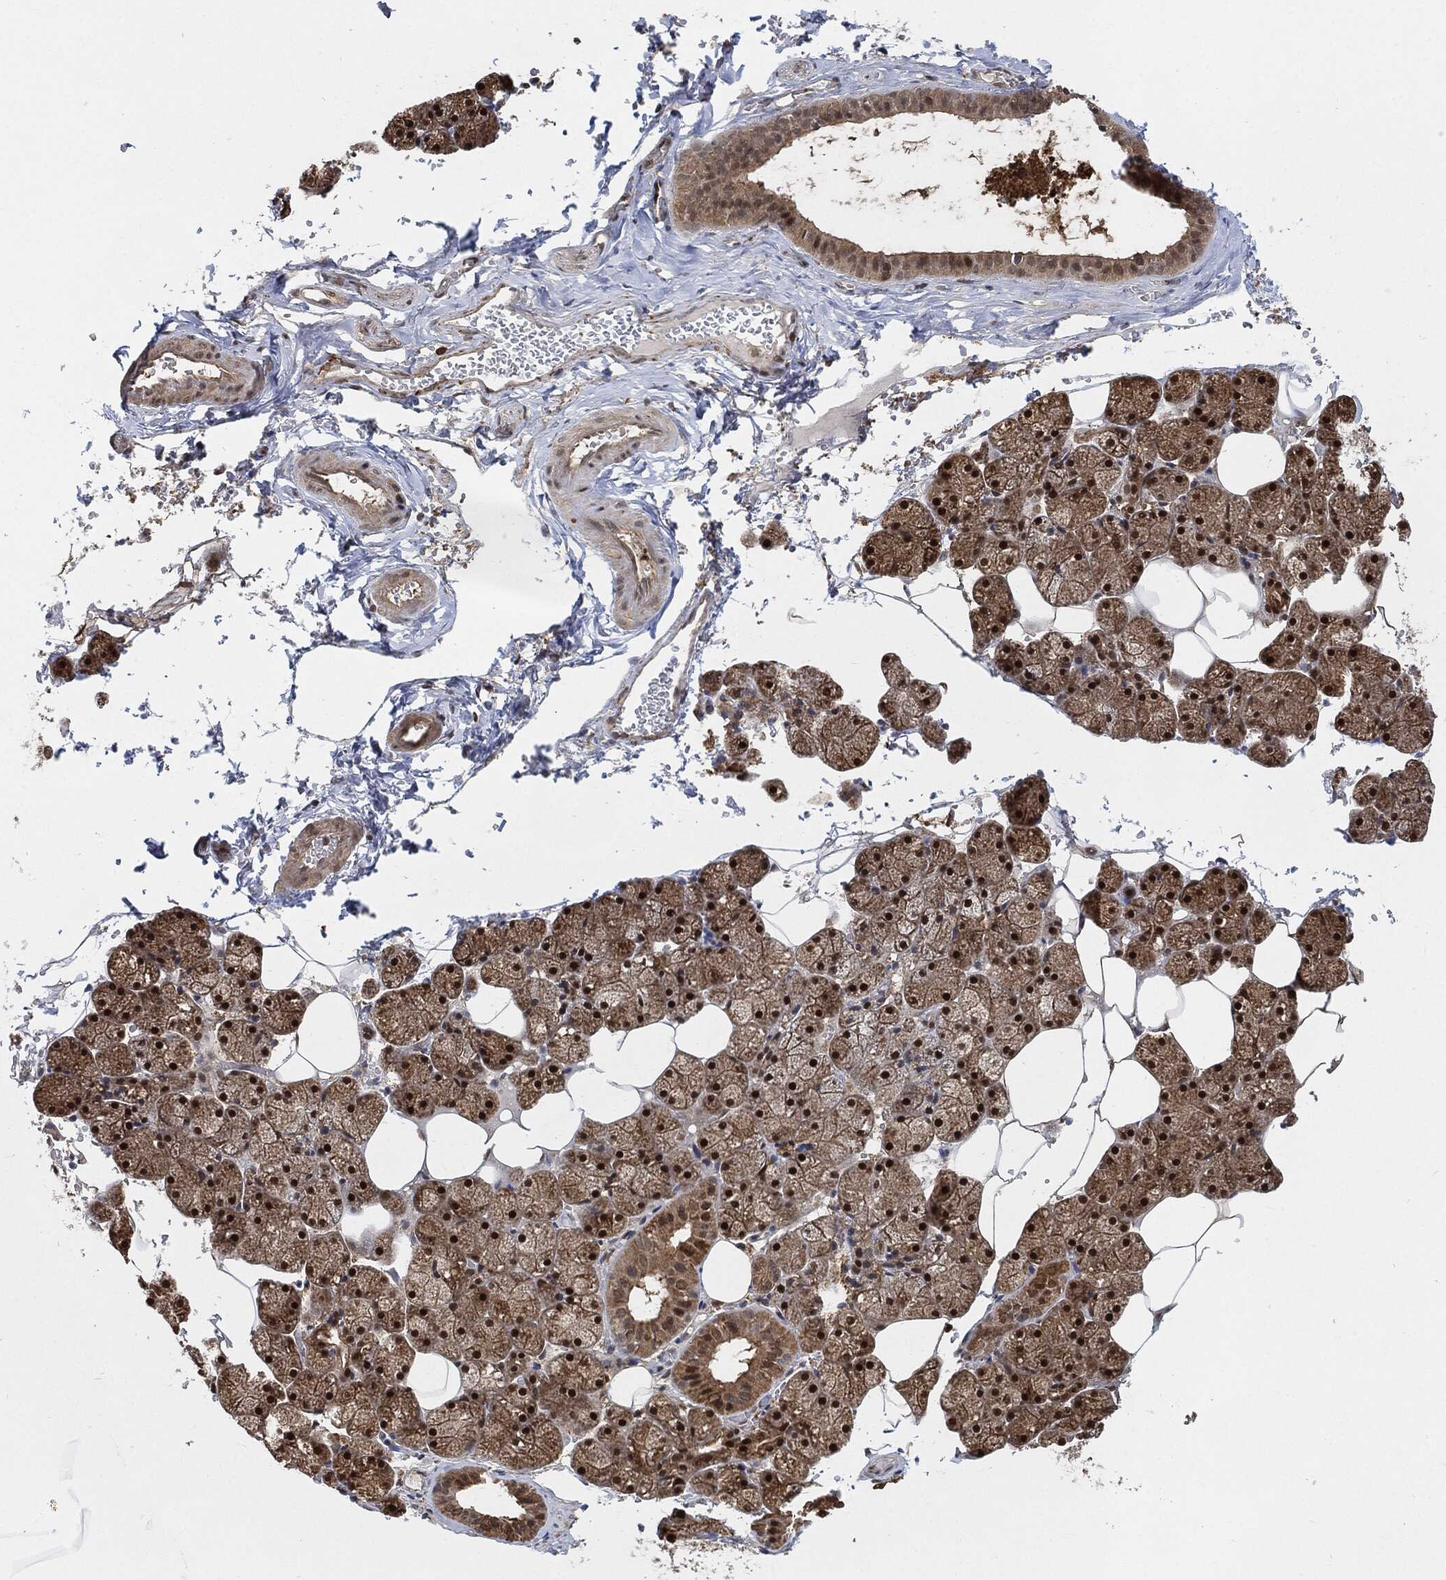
{"staining": {"intensity": "moderate", "quantity": ">75%", "location": "cytoplasmic/membranous,nuclear"}, "tissue": "salivary gland", "cell_type": "Glandular cells", "image_type": "normal", "snomed": [{"axis": "morphology", "description": "Normal tissue, NOS"}, {"axis": "topography", "description": "Salivary gland"}], "caption": "Unremarkable salivary gland demonstrates moderate cytoplasmic/membranous,nuclear positivity in approximately >75% of glandular cells (DAB = brown stain, brightfield microscopy at high magnification)..", "gene": "CUTA", "patient": {"sex": "male", "age": 38}}